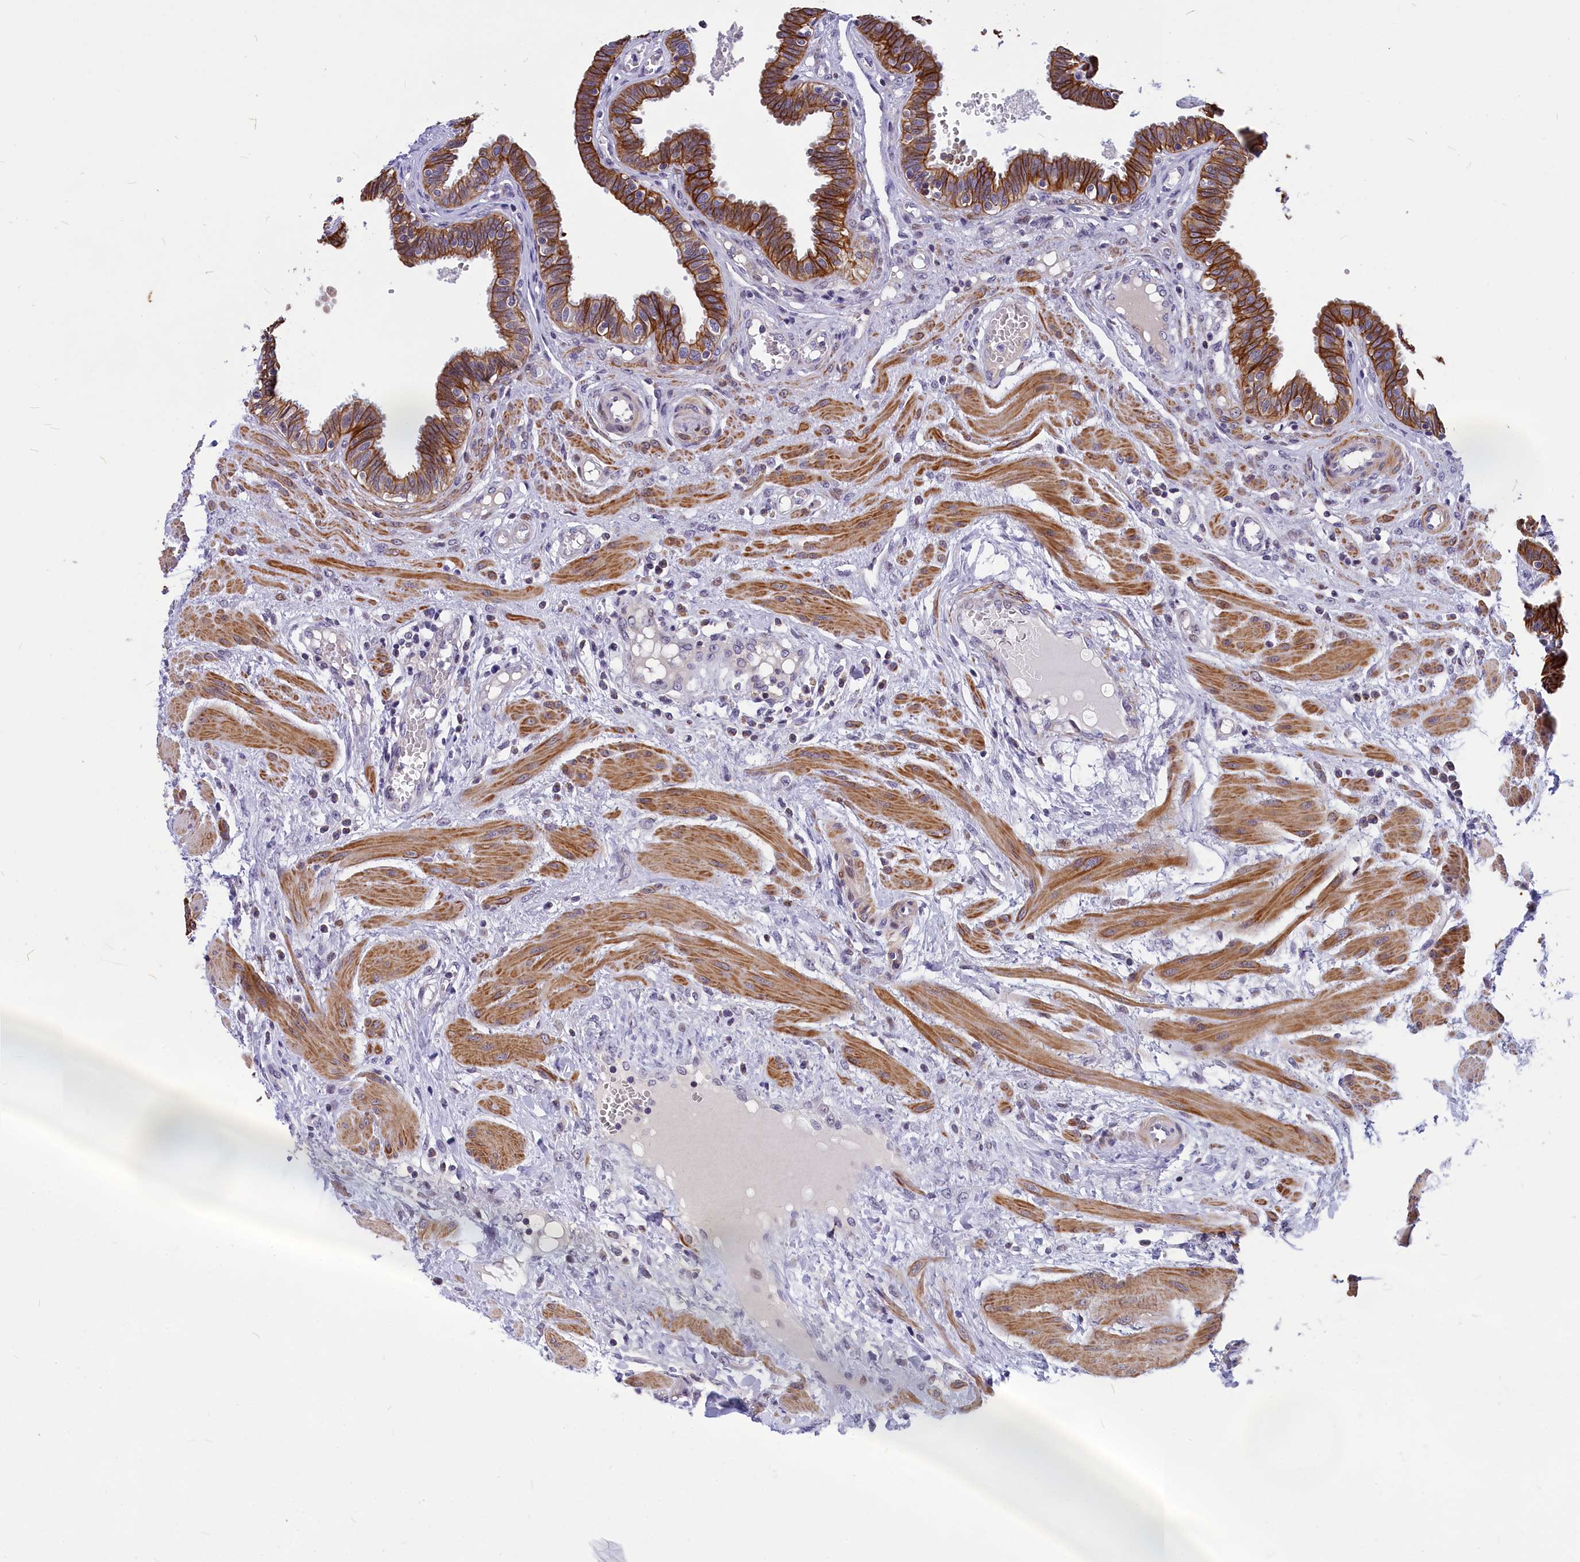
{"staining": {"intensity": "strong", "quantity": "25%-75%", "location": "cytoplasmic/membranous"}, "tissue": "fallopian tube", "cell_type": "Glandular cells", "image_type": "normal", "snomed": [{"axis": "morphology", "description": "Normal tissue, NOS"}, {"axis": "topography", "description": "Fallopian tube"}], "caption": "Immunohistochemistry (IHC) staining of normal fallopian tube, which reveals high levels of strong cytoplasmic/membranous expression in about 25%-75% of glandular cells indicating strong cytoplasmic/membranous protein expression. The staining was performed using DAB (3,3'-diaminobenzidine) (brown) for protein detection and nuclei were counterstained in hematoxylin (blue).", "gene": "ANKRD34B", "patient": {"sex": "female", "age": 32}}